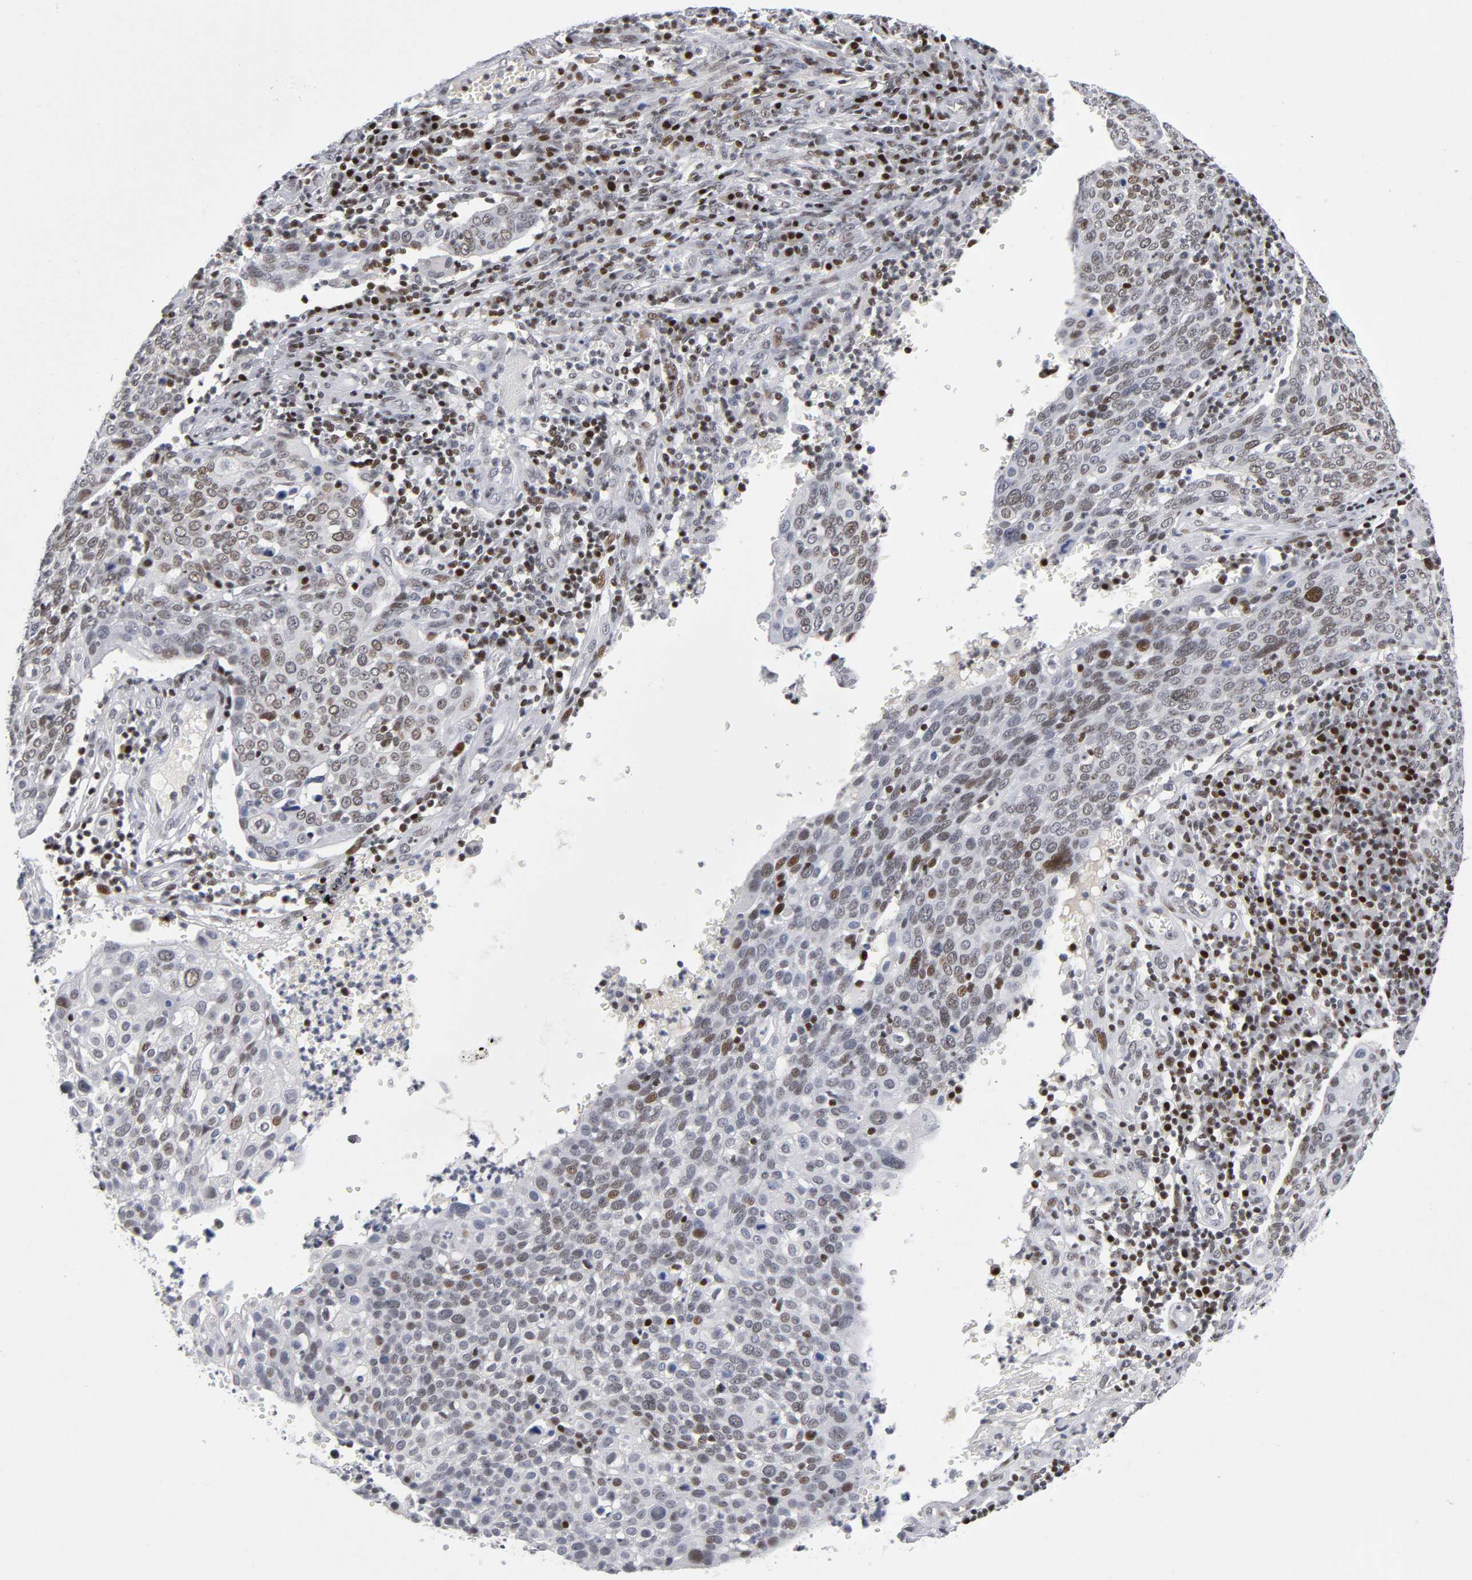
{"staining": {"intensity": "moderate", "quantity": ">75%", "location": "nuclear"}, "tissue": "cervical cancer", "cell_type": "Tumor cells", "image_type": "cancer", "snomed": [{"axis": "morphology", "description": "Squamous cell carcinoma, NOS"}, {"axis": "topography", "description": "Cervix"}], "caption": "Brown immunohistochemical staining in cervical cancer exhibits moderate nuclear staining in about >75% of tumor cells.", "gene": "SP3", "patient": {"sex": "female", "age": 40}}